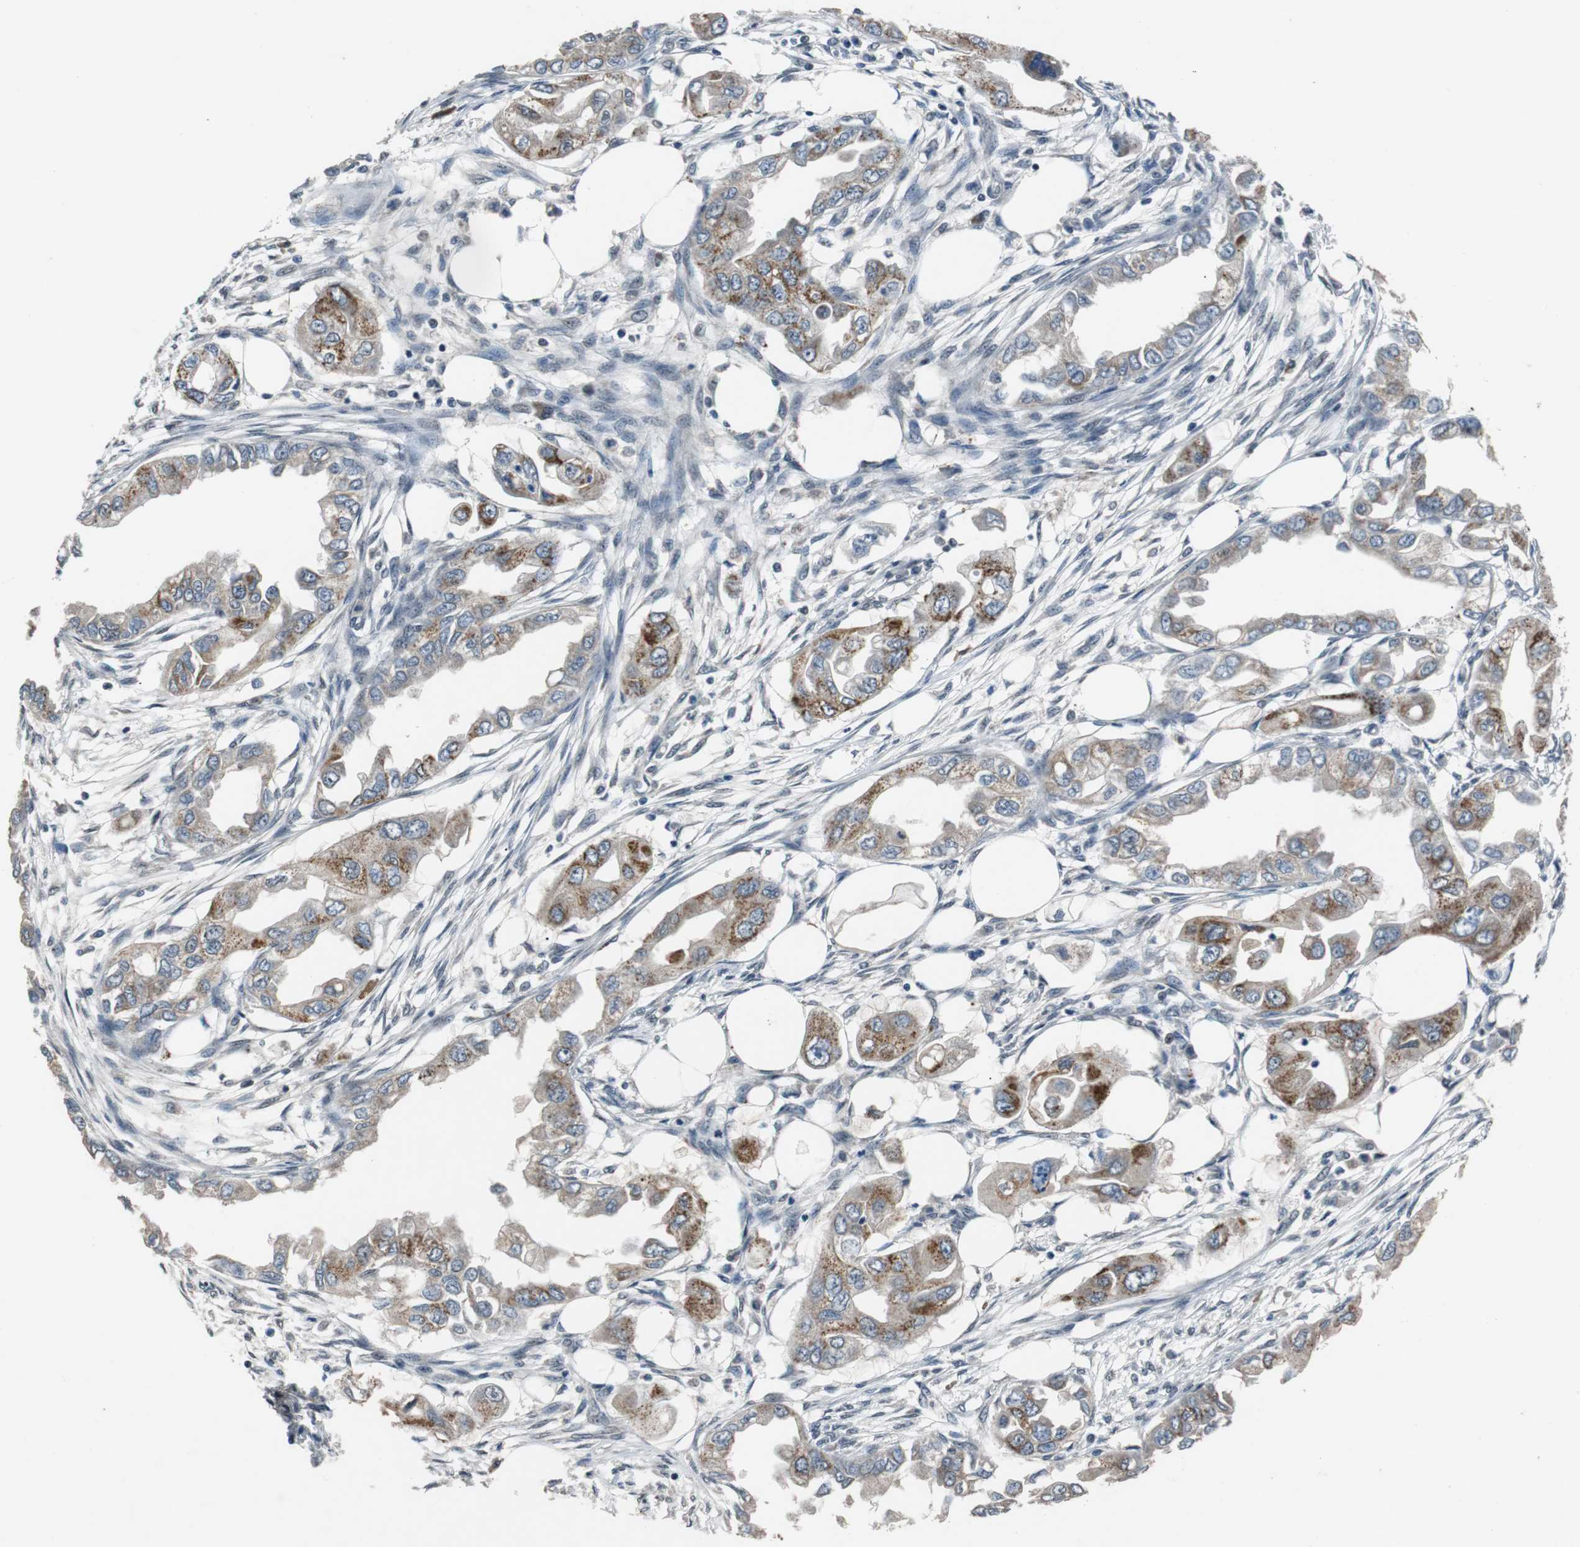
{"staining": {"intensity": "moderate", "quantity": "25%-75%", "location": "cytoplasmic/membranous"}, "tissue": "endometrial cancer", "cell_type": "Tumor cells", "image_type": "cancer", "snomed": [{"axis": "morphology", "description": "Adenocarcinoma, NOS"}, {"axis": "topography", "description": "Endometrium"}], "caption": "Immunohistochemical staining of human adenocarcinoma (endometrial) displays medium levels of moderate cytoplasmic/membranous protein positivity in approximately 25%-75% of tumor cells. (DAB = brown stain, brightfield microscopy at high magnification).", "gene": "USP28", "patient": {"sex": "female", "age": 67}}